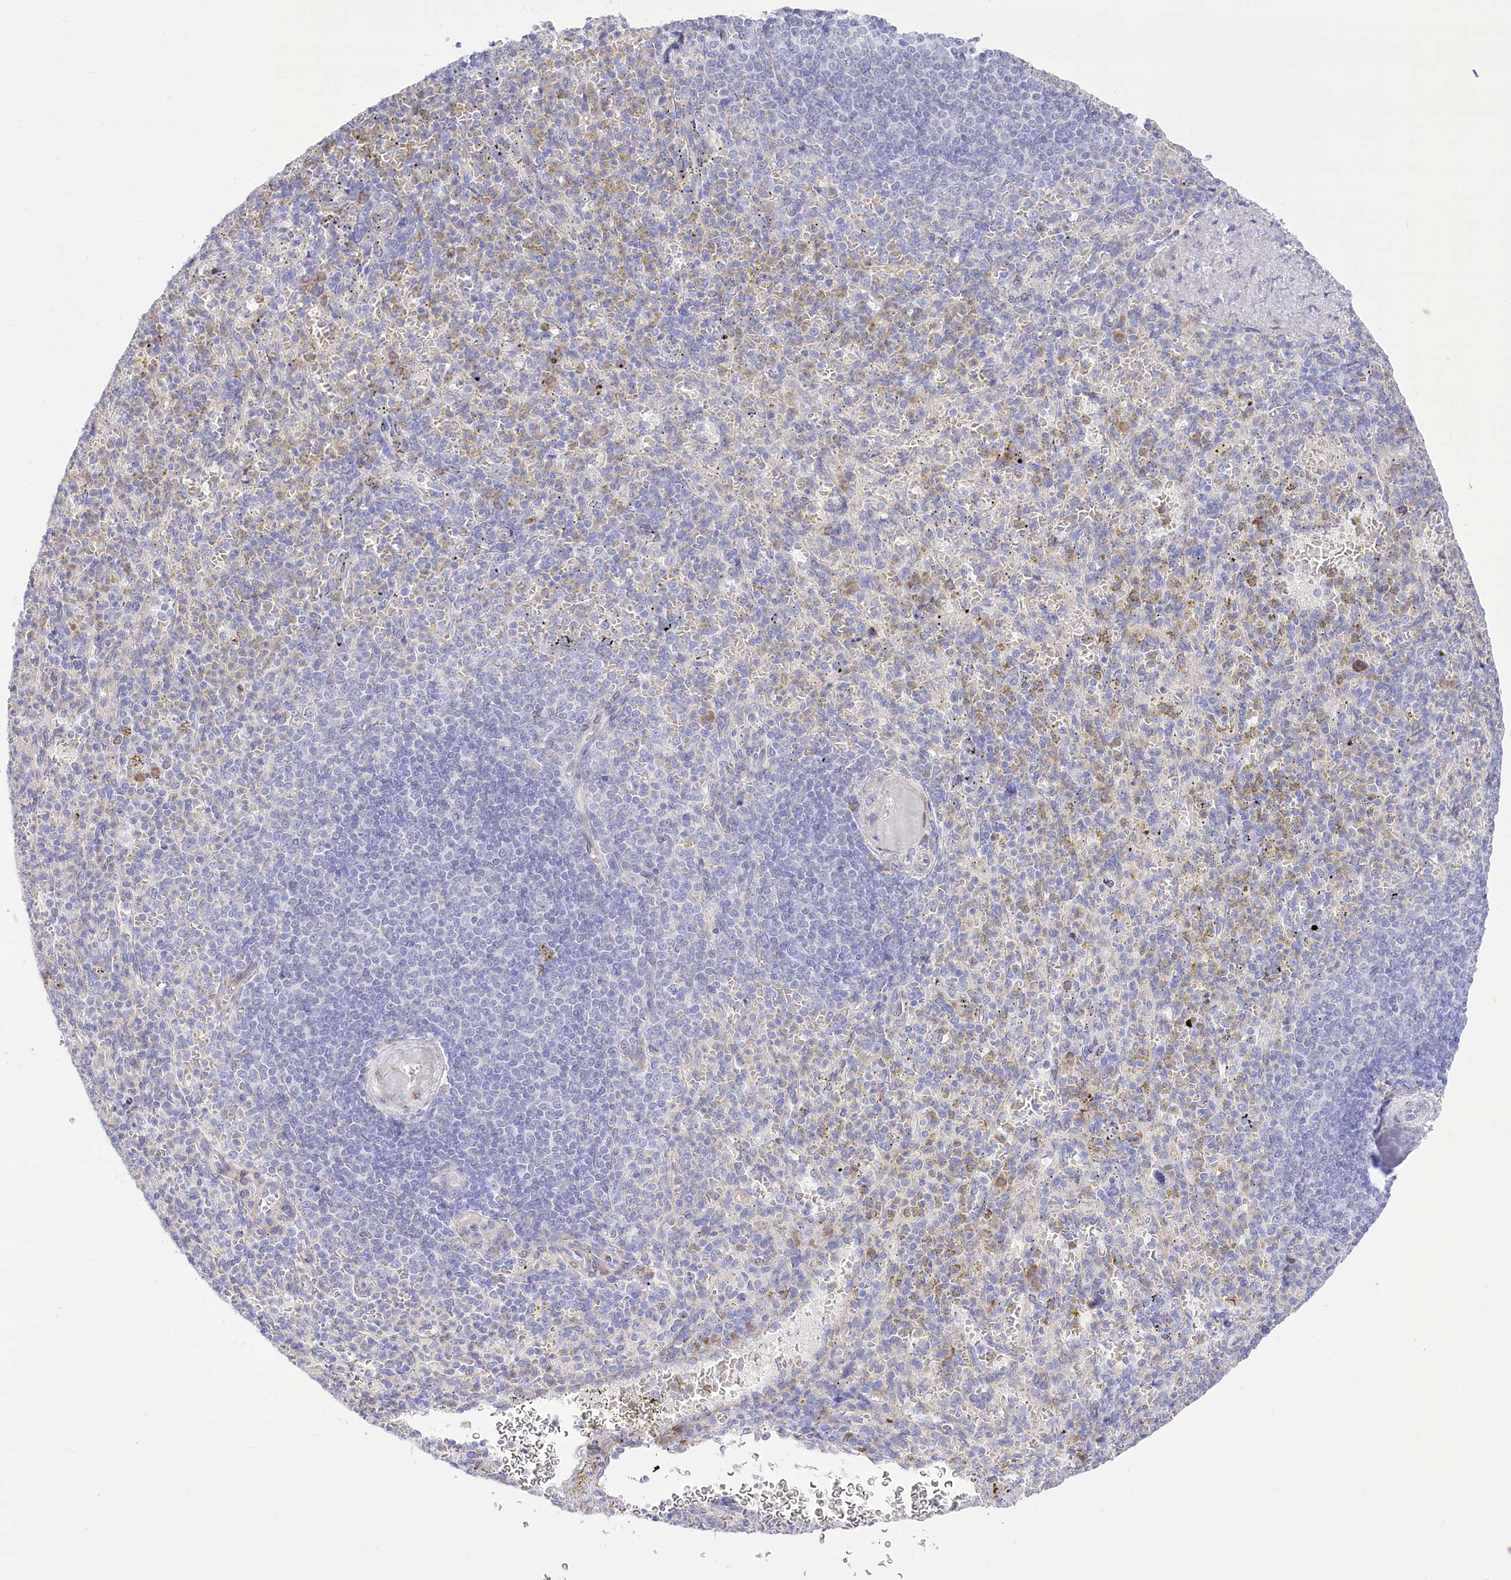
{"staining": {"intensity": "negative", "quantity": "none", "location": "none"}, "tissue": "spleen", "cell_type": "Cells in red pulp", "image_type": "normal", "snomed": [{"axis": "morphology", "description": "Normal tissue, NOS"}, {"axis": "topography", "description": "Spleen"}], "caption": "The immunohistochemistry histopathology image has no significant staining in cells in red pulp of spleen. Nuclei are stained in blue.", "gene": "STT3B", "patient": {"sex": "female", "age": 74}}